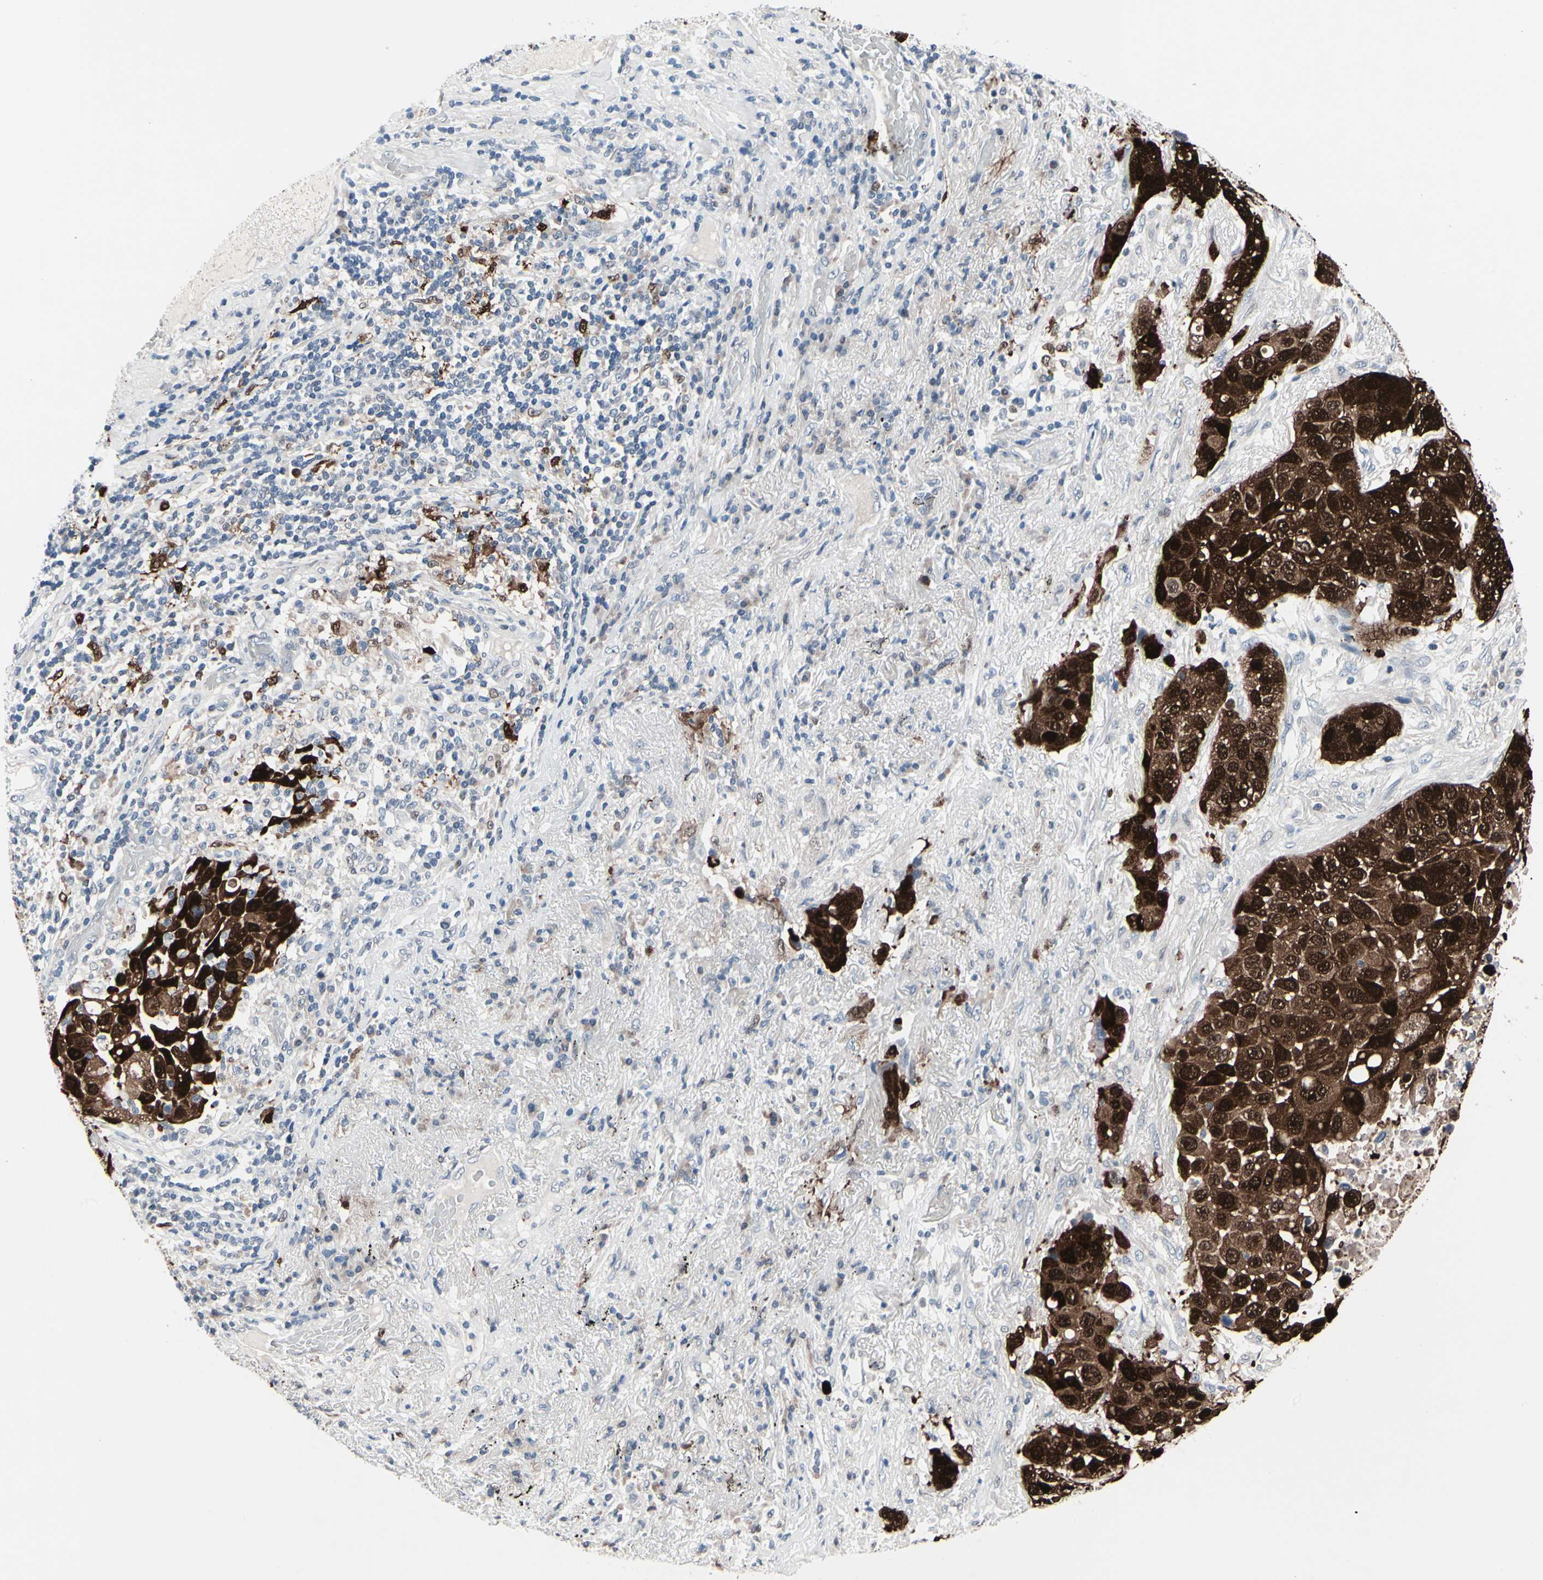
{"staining": {"intensity": "strong", "quantity": ">75%", "location": "cytoplasmic/membranous,nuclear"}, "tissue": "lung cancer", "cell_type": "Tumor cells", "image_type": "cancer", "snomed": [{"axis": "morphology", "description": "Squamous cell carcinoma, NOS"}, {"axis": "topography", "description": "Lung"}], "caption": "Strong cytoplasmic/membranous and nuclear protein expression is seen in about >75% of tumor cells in lung squamous cell carcinoma.", "gene": "TXN", "patient": {"sex": "male", "age": 57}}